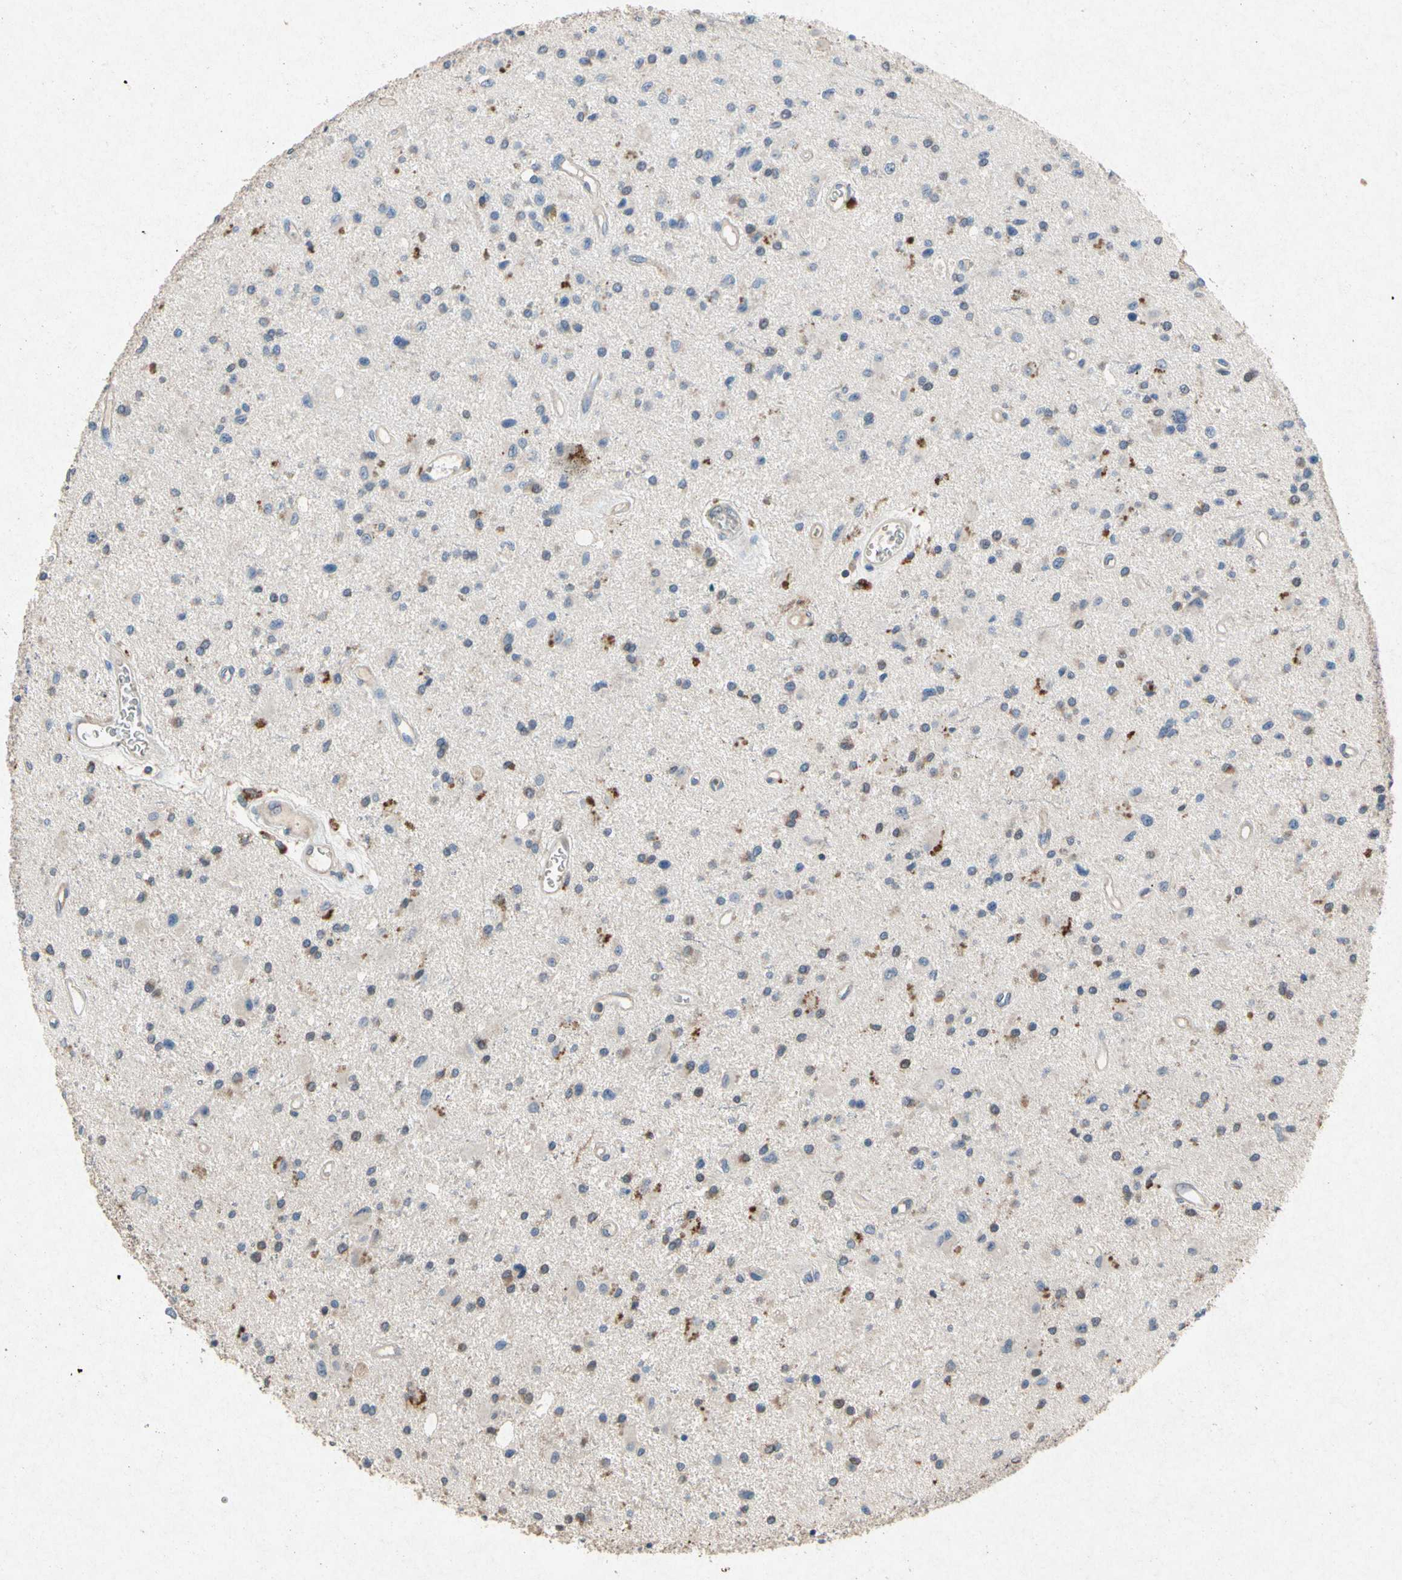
{"staining": {"intensity": "weak", "quantity": "<25%", "location": "cytoplasmic/membranous"}, "tissue": "glioma", "cell_type": "Tumor cells", "image_type": "cancer", "snomed": [{"axis": "morphology", "description": "Glioma, malignant, Low grade"}, {"axis": "topography", "description": "Brain"}], "caption": "This is a histopathology image of IHC staining of malignant low-grade glioma, which shows no positivity in tumor cells. (Immunohistochemistry (ihc), brightfield microscopy, high magnification).", "gene": "RPS6KA1", "patient": {"sex": "male", "age": 58}}